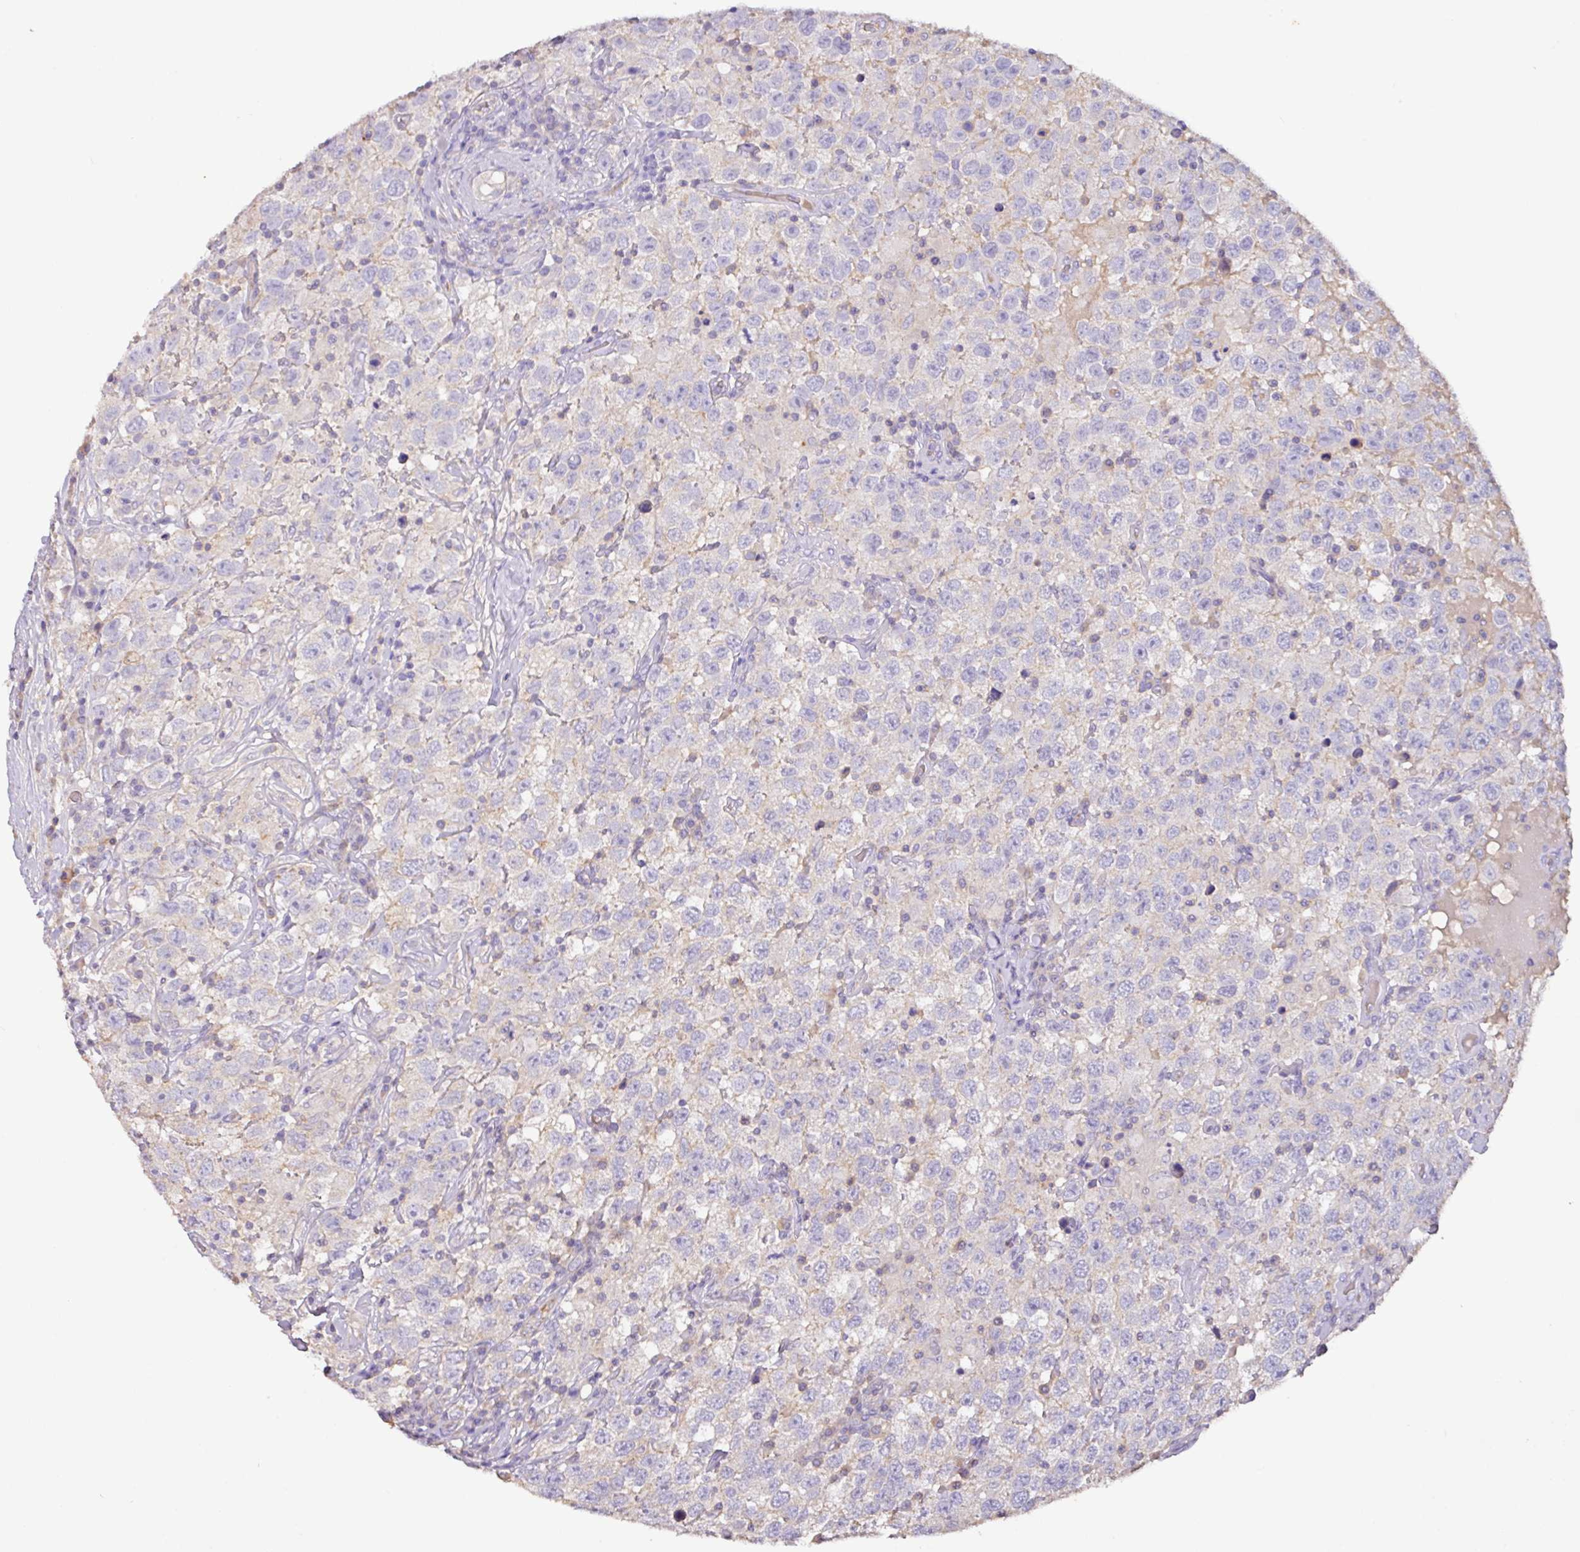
{"staining": {"intensity": "weak", "quantity": "<25%", "location": "cytoplasmic/membranous"}, "tissue": "testis cancer", "cell_type": "Tumor cells", "image_type": "cancer", "snomed": [{"axis": "morphology", "description": "Seminoma, NOS"}, {"axis": "topography", "description": "Testis"}], "caption": "Protein analysis of seminoma (testis) demonstrates no significant staining in tumor cells. (Brightfield microscopy of DAB (3,3'-diaminobenzidine) immunohistochemistry at high magnification).", "gene": "AGR3", "patient": {"sex": "male", "age": 41}}